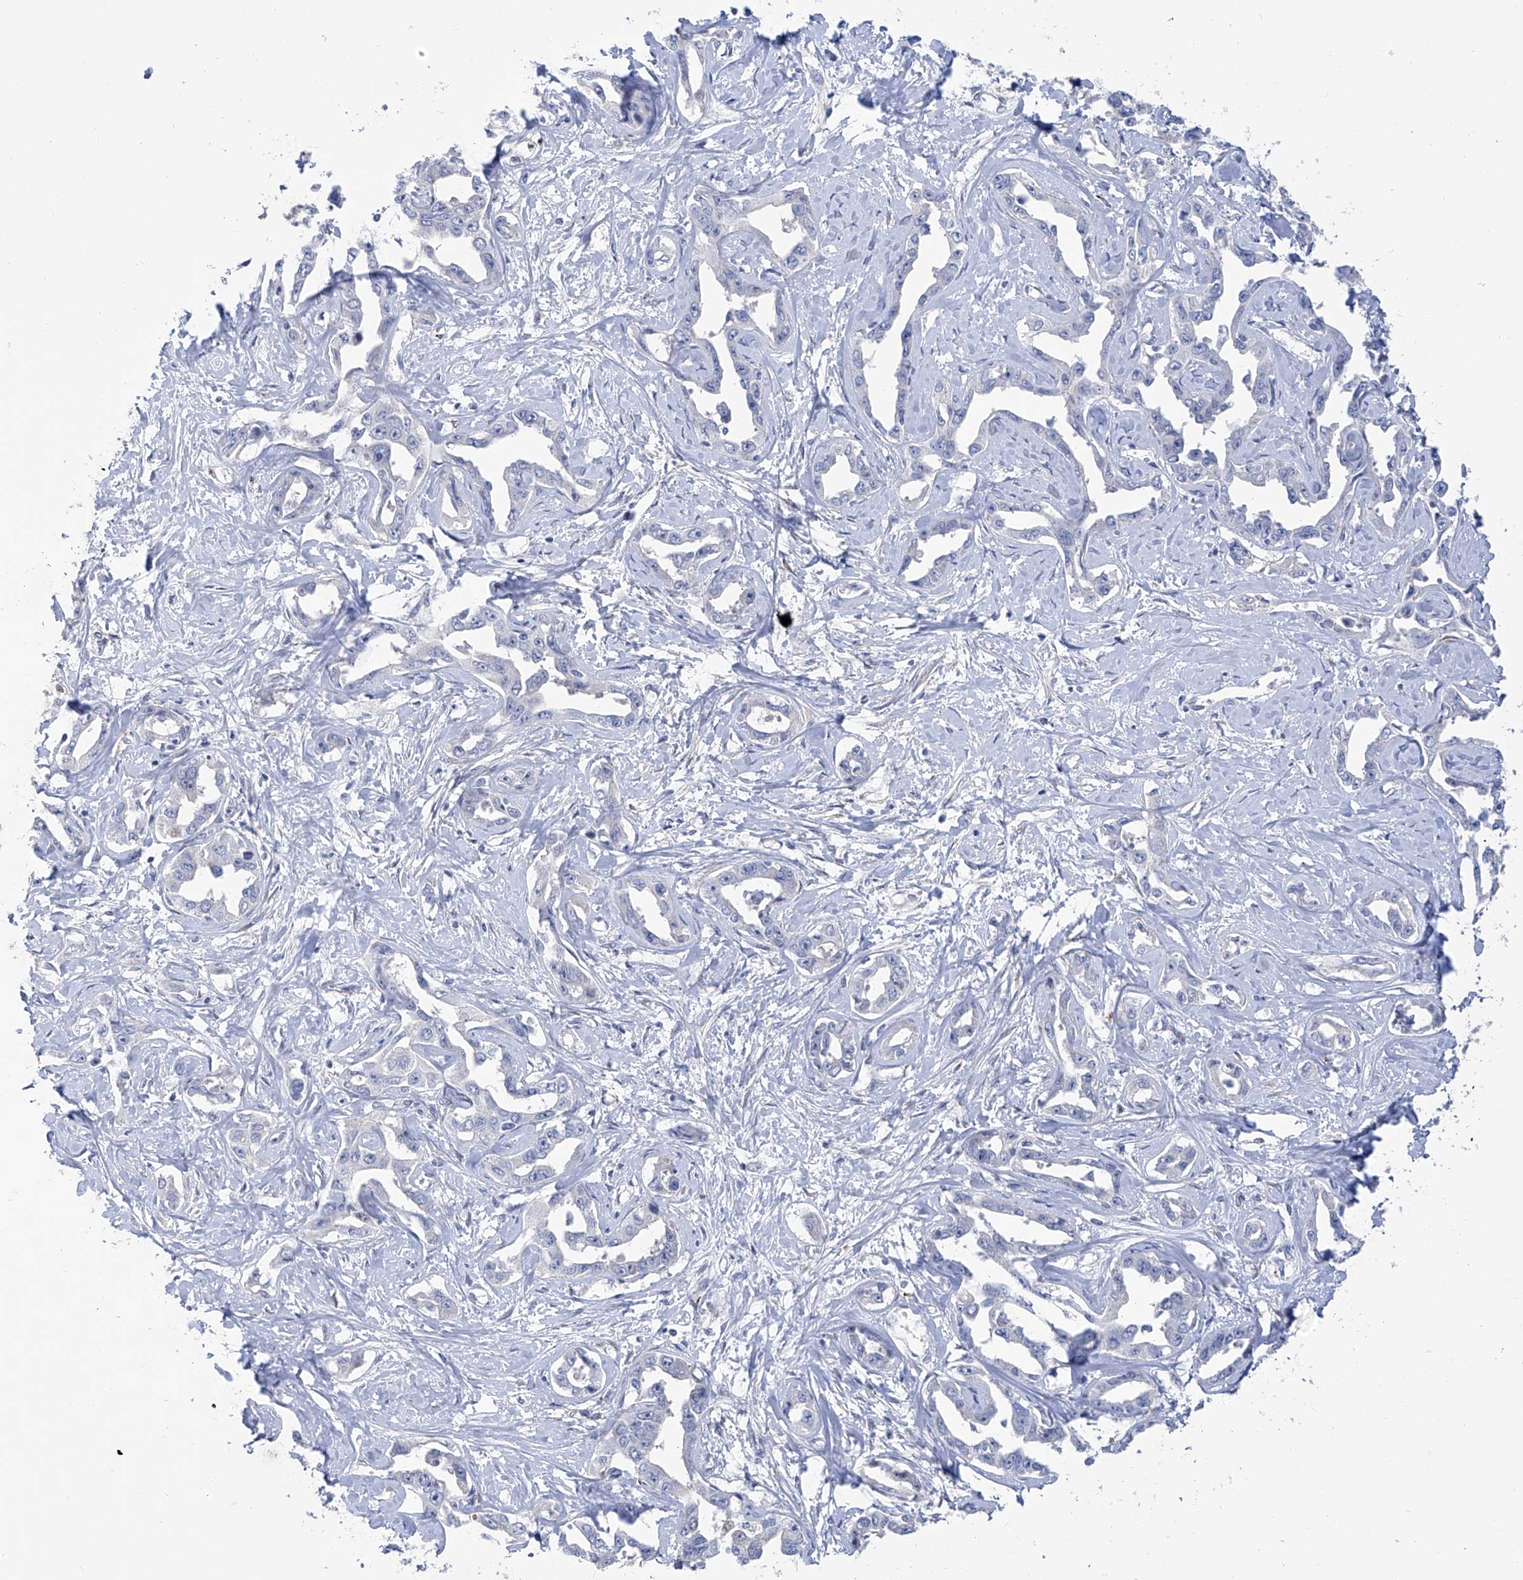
{"staining": {"intensity": "negative", "quantity": "none", "location": "none"}, "tissue": "liver cancer", "cell_type": "Tumor cells", "image_type": "cancer", "snomed": [{"axis": "morphology", "description": "Cholangiocarcinoma"}, {"axis": "topography", "description": "Liver"}], "caption": "The micrograph shows no significant expression in tumor cells of liver cholangiocarcinoma.", "gene": "PHF20", "patient": {"sex": "male", "age": 59}}